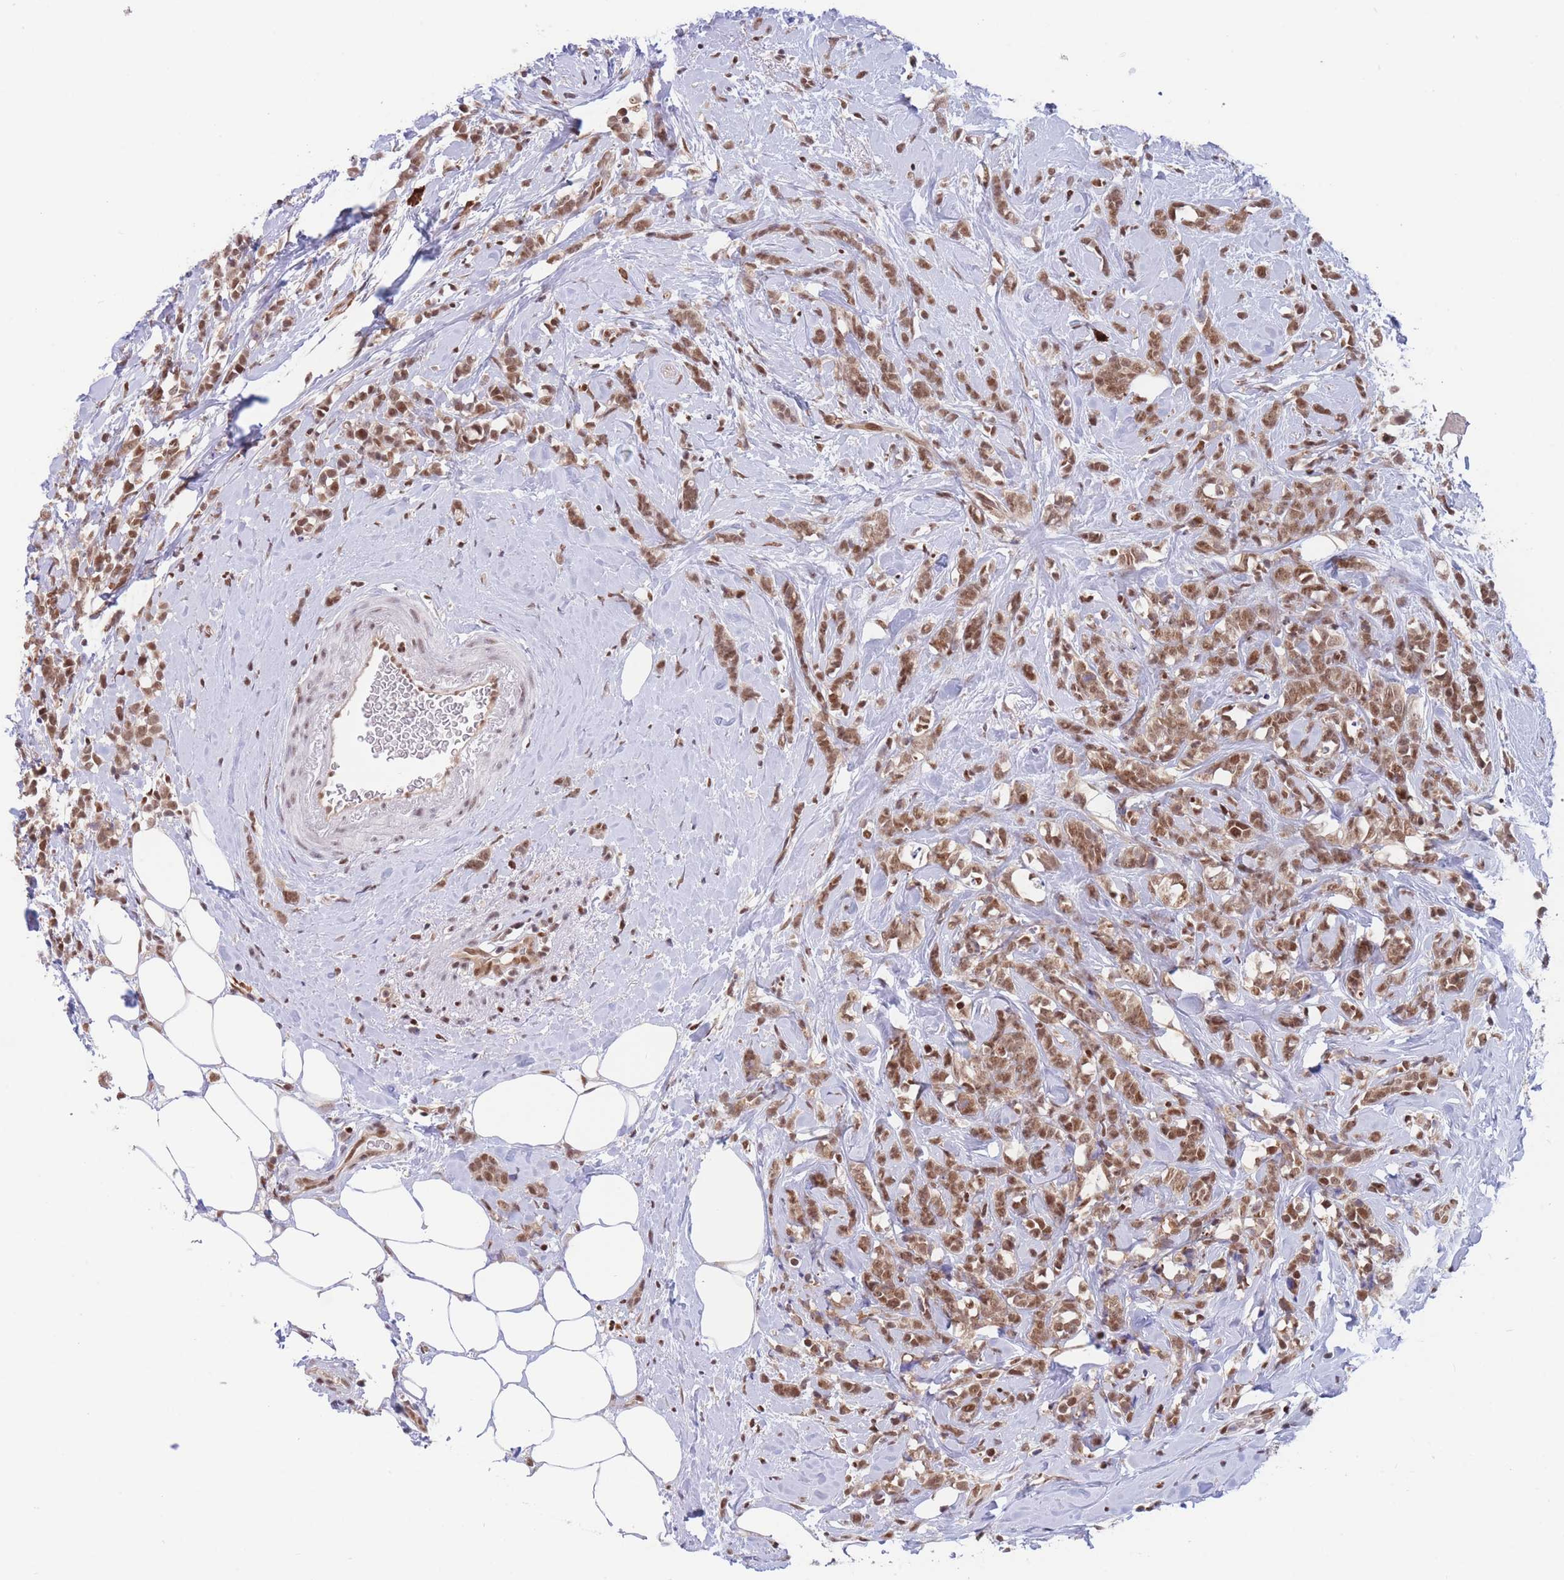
{"staining": {"intensity": "moderate", "quantity": ">75%", "location": "nuclear"}, "tissue": "breast cancer", "cell_type": "Tumor cells", "image_type": "cancer", "snomed": [{"axis": "morphology", "description": "Lobular carcinoma"}, {"axis": "topography", "description": "Breast"}], "caption": "This is a histology image of IHC staining of lobular carcinoma (breast), which shows moderate staining in the nuclear of tumor cells.", "gene": "SMAD9", "patient": {"sex": "female", "age": 58}}